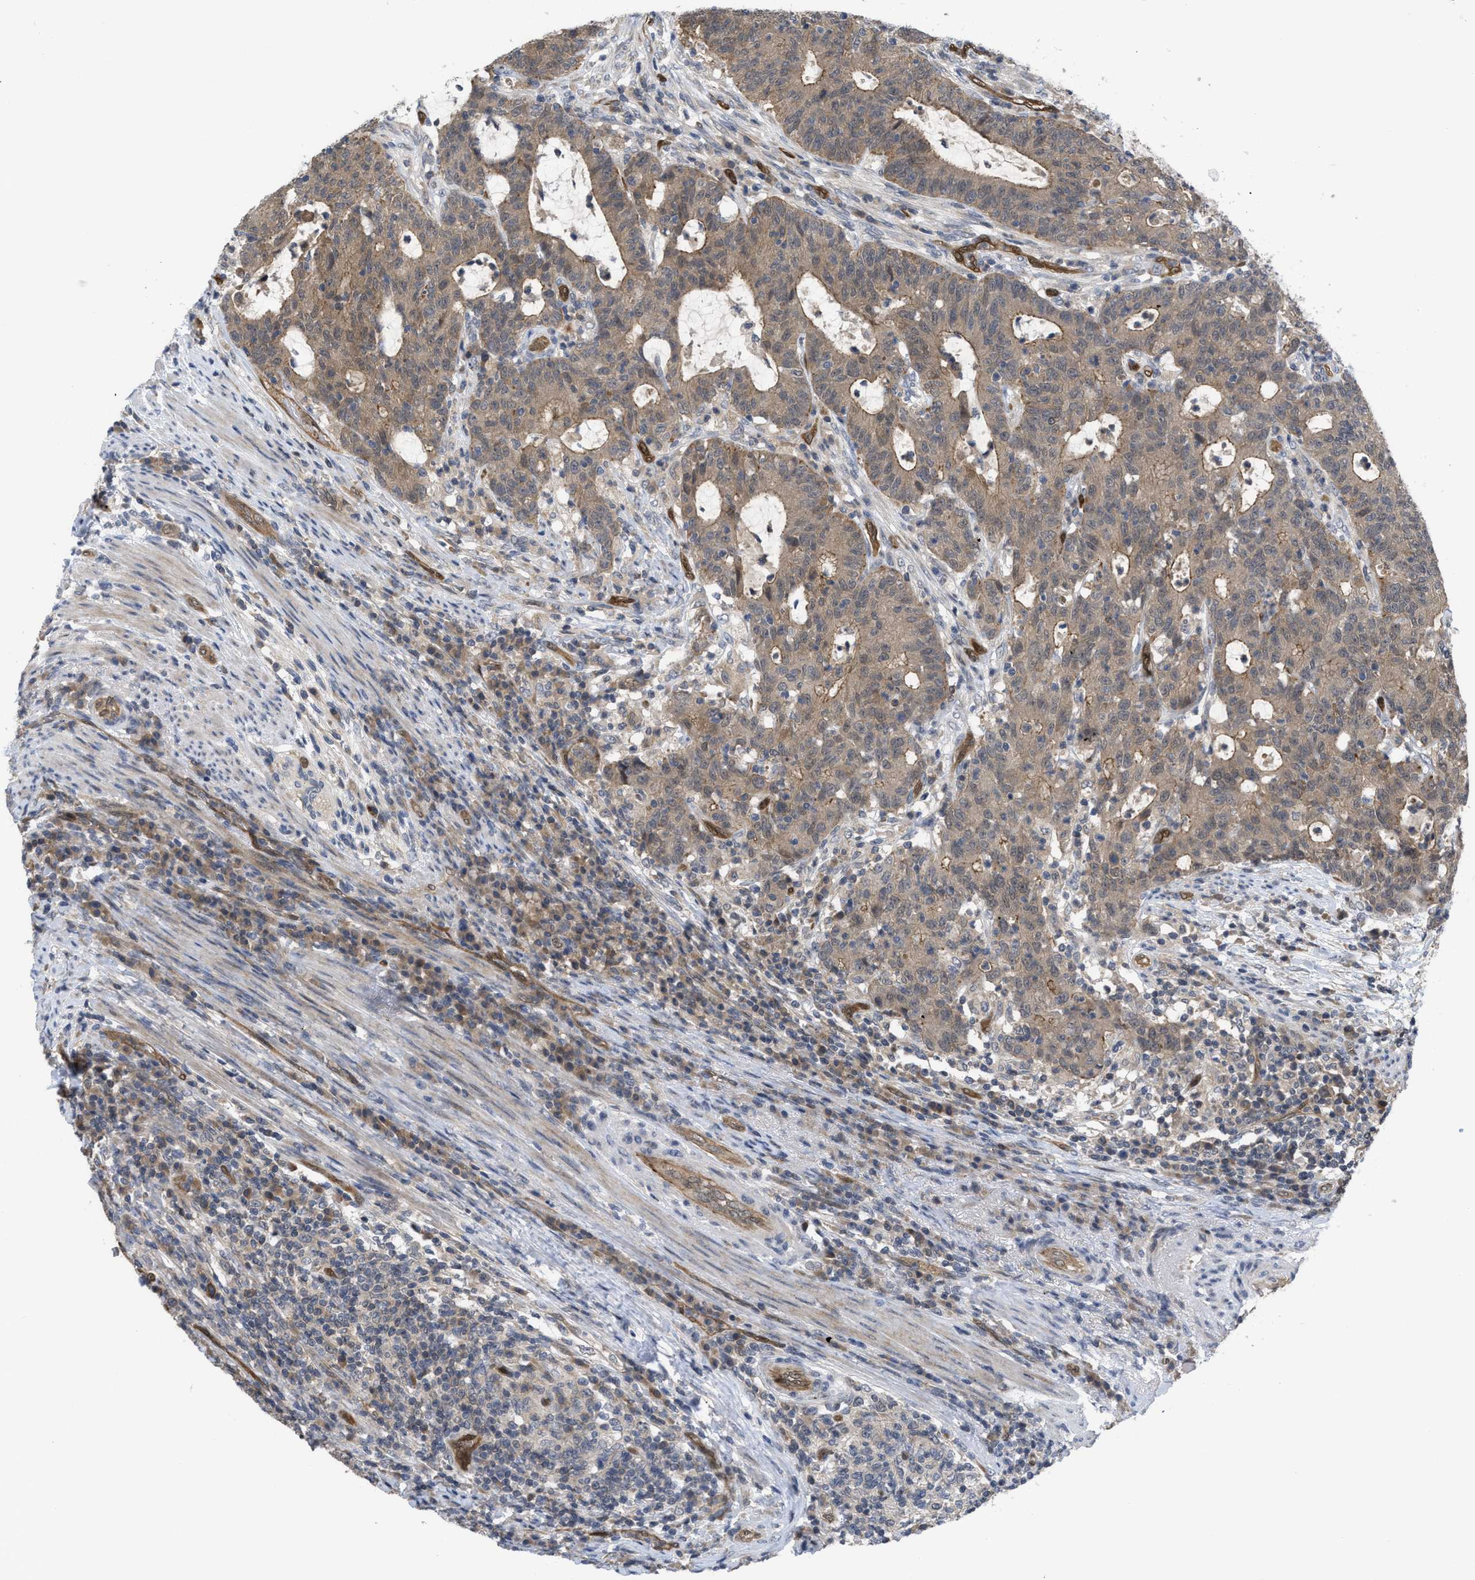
{"staining": {"intensity": "weak", "quantity": ">75%", "location": "cytoplasmic/membranous"}, "tissue": "colorectal cancer", "cell_type": "Tumor cells", "image_type": "cancer", "snomed": [{"axis": "morphology", "description": "Normal tissue, NOS"}, {"axis": "morphology", "description": "Adenocarcinoma, NOS"}, {"axis": "topography", "description": "Colon"}], "caption": "Immunohistochemistry (IHC) photomicrograph of colorectal cancer stained for a protein (brown), which reveals low levels of weak cytoplasmic/membranous positivity in about >75% of tumor cells.", "gene": "LDAF1", "patient": {"sex": "female", "age": 75}}